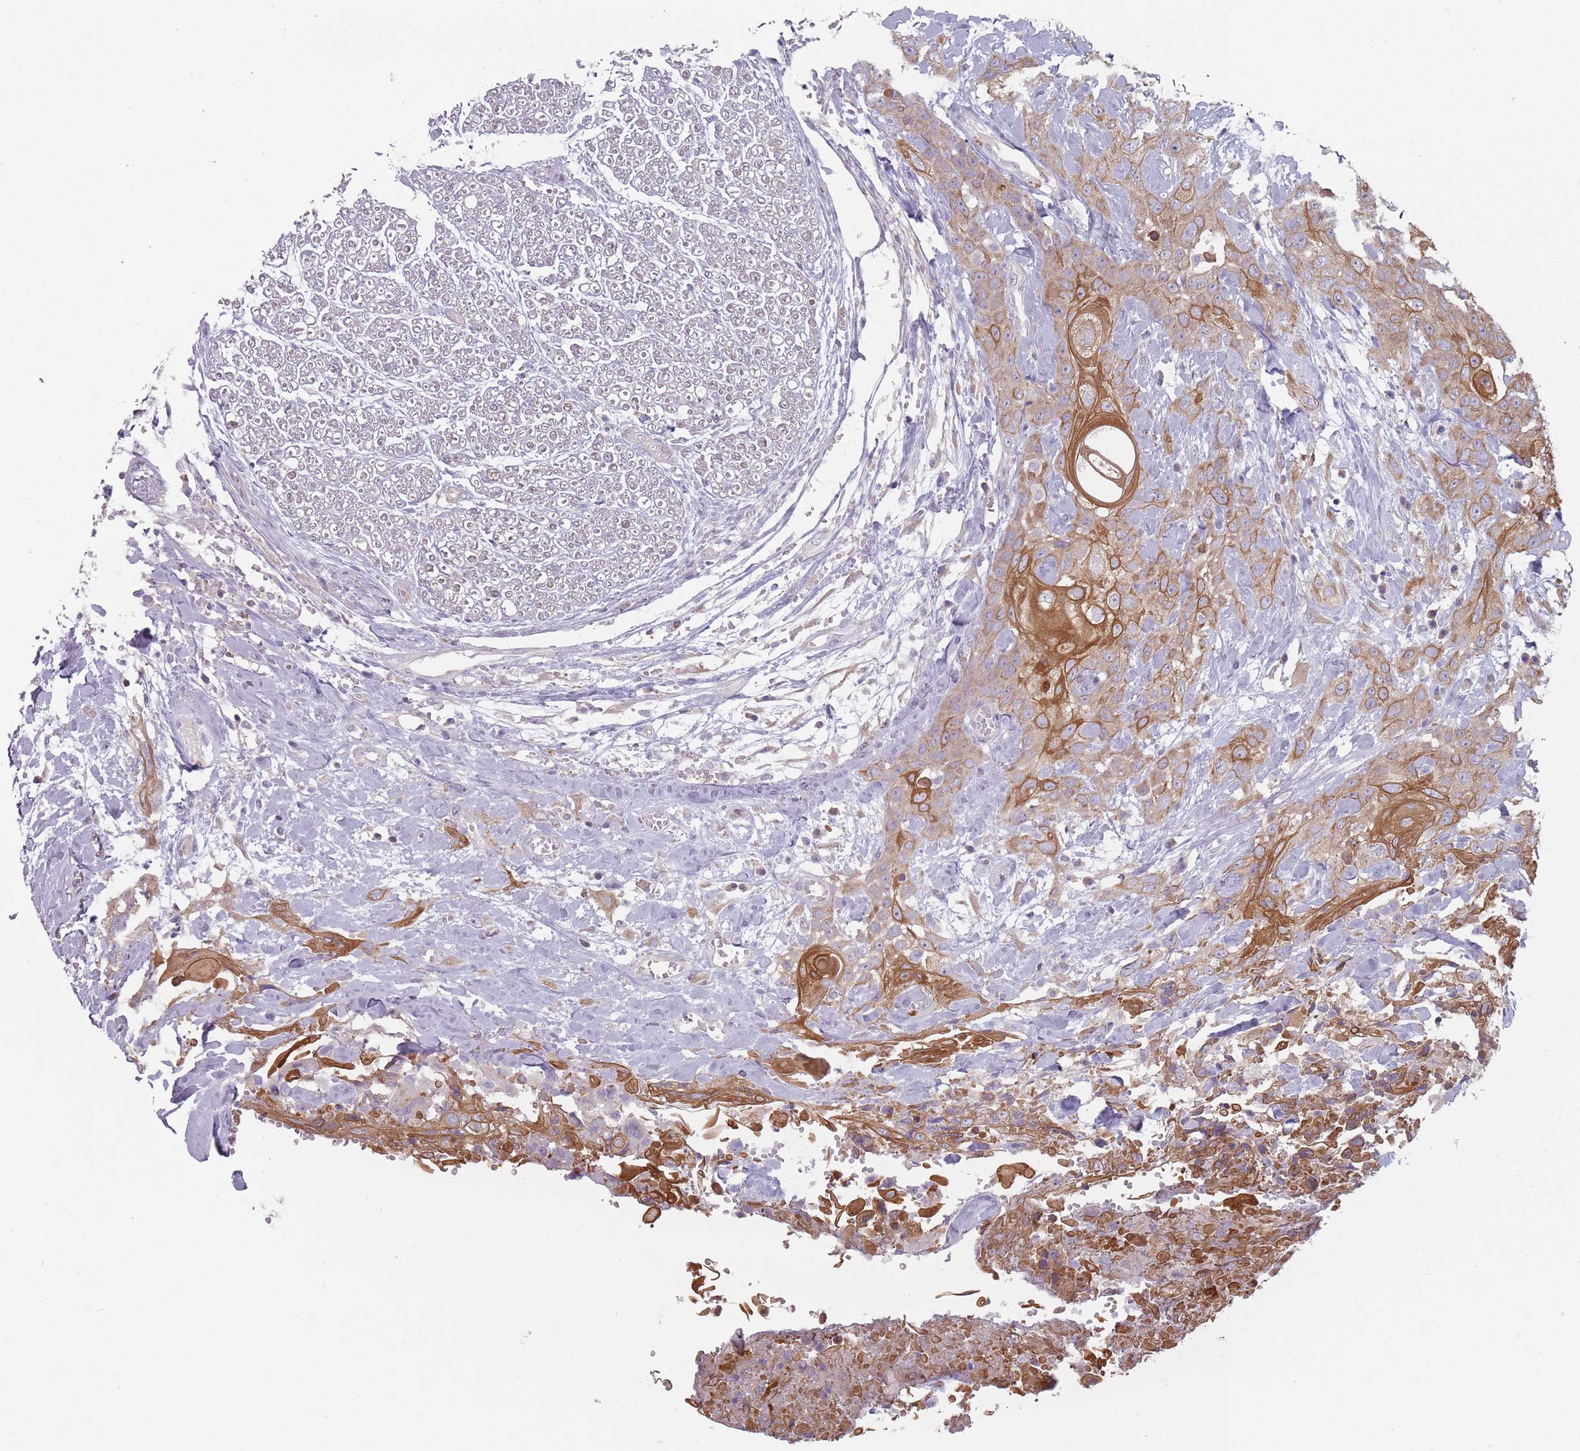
{"staining": {"intensity": "moderate", "quantity": ">75%", "location": "cytoplasmic/membranous"}, "tissue": "head and neck cancer", "cell_type": "Tumor cells", "image_type": "cancer", "snomed": [{"axis": "morphology", "description": "Squamous cell carcinoma, NOS"}, {"axis": "topography", "description": "Head-Neck"}], "caption": "IHC (DAB (3,3'-diaminobenzidine)) staining of squamous cell carcinoma (head and neck) exhibits moderate cytoplasmic/membranous protein expression in about >75% of tumor cells. (Stains: DAB in brown, nuclei in blue, Microscopy: brightfield microscopy at high magnification).", "gene": "HSBP1L1", "patient": {"sex": "female", "age": 43}}